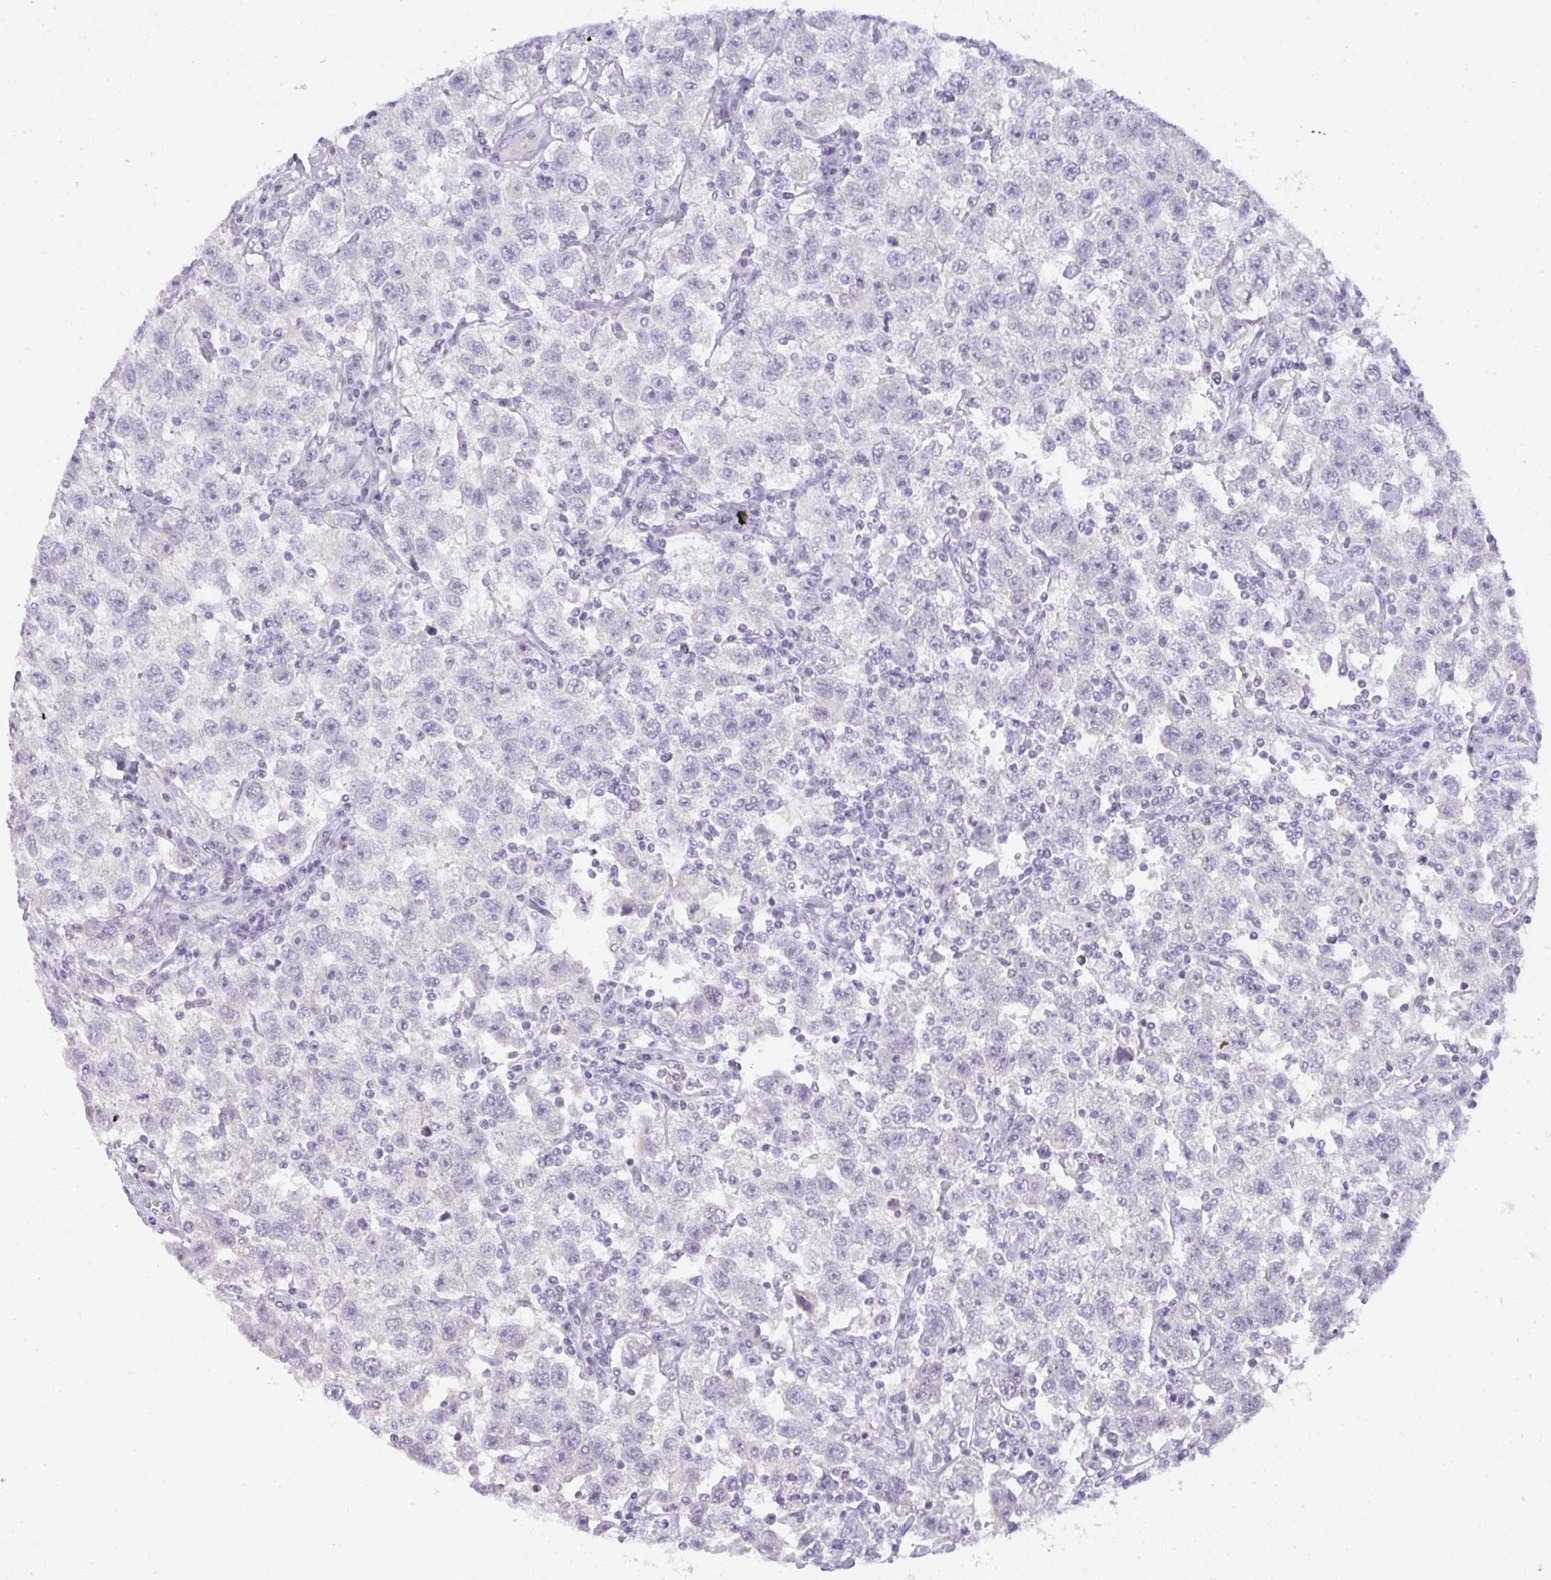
{"staining": {"intensity": "negative", "quantity": "none", "location": "none"}, "tissue": "testis cancer", "cell_type": "Tumor cells", "image_type": "cancer", "snomed": [{"axis": "morphology", "description": "Seminoma, NOS"}, {"axis": "topography", "description": "Testis"}], "caption": "This is an immunohistochemistry photomicrograph of seminoma (testis). There is no expression in tumor cells.", "gene": "SIRPB2", "patient": {"sex": "male", "age": 41}}